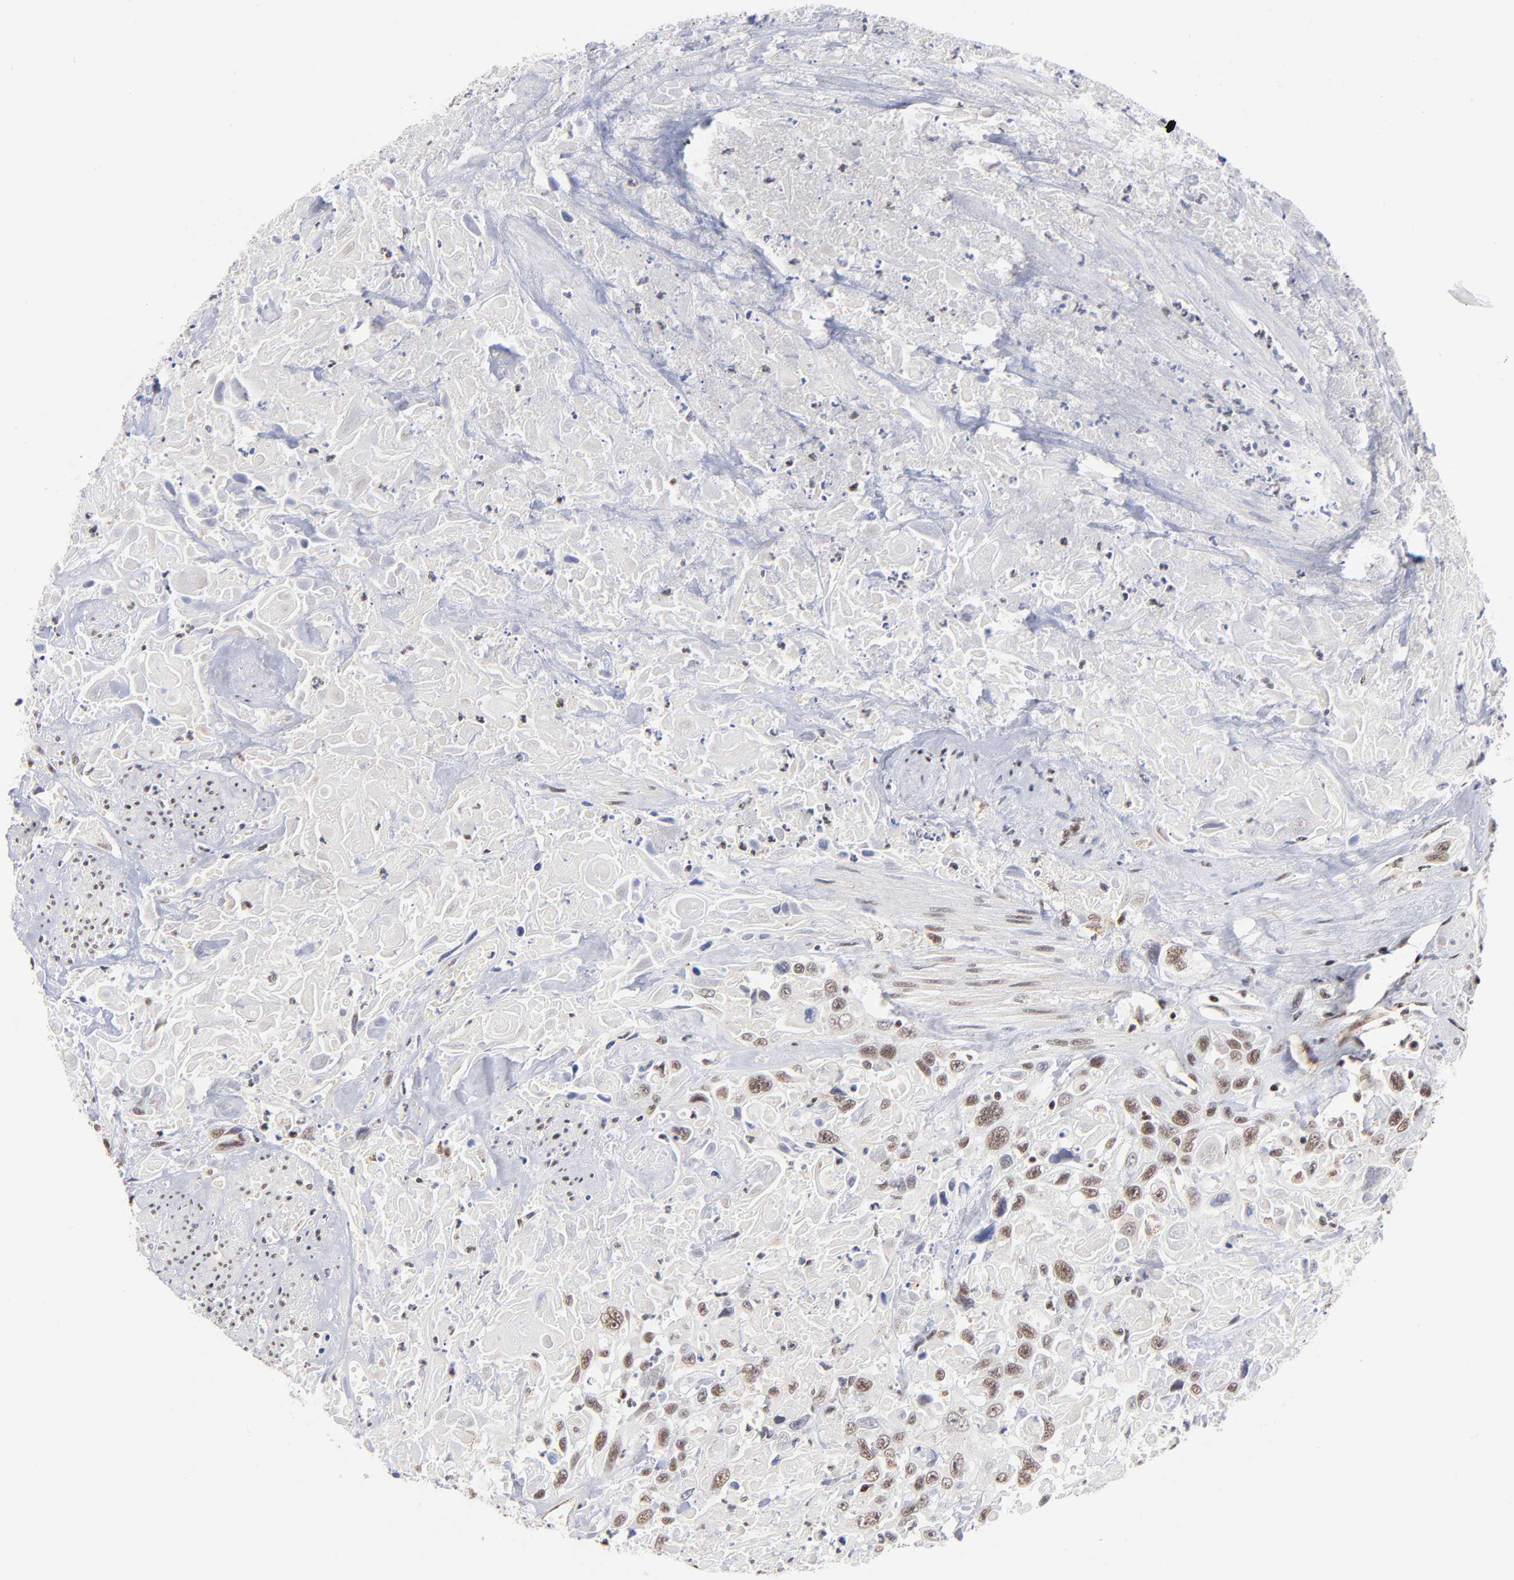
{"staining": {"intensity": "moderate", "quantity": ">75%", "location": "nuclear"}, "tissue": "urothelial cancer", "cell_type": "Tumor cells", "image_type": "cancer", "snomed": [{"axis": "morphology", "description": "Urothelial carcinoma, High grade"}, {"axis": "topography", "description": "Urinary bladder"}], "caption": "The photomicrograph shows staining of urothelial cancer, revealing moderate nuclear protein expression (brown color) within tumor cells.", "gene": "GABPA", "patient": {"sex": "female", "age": 84}}